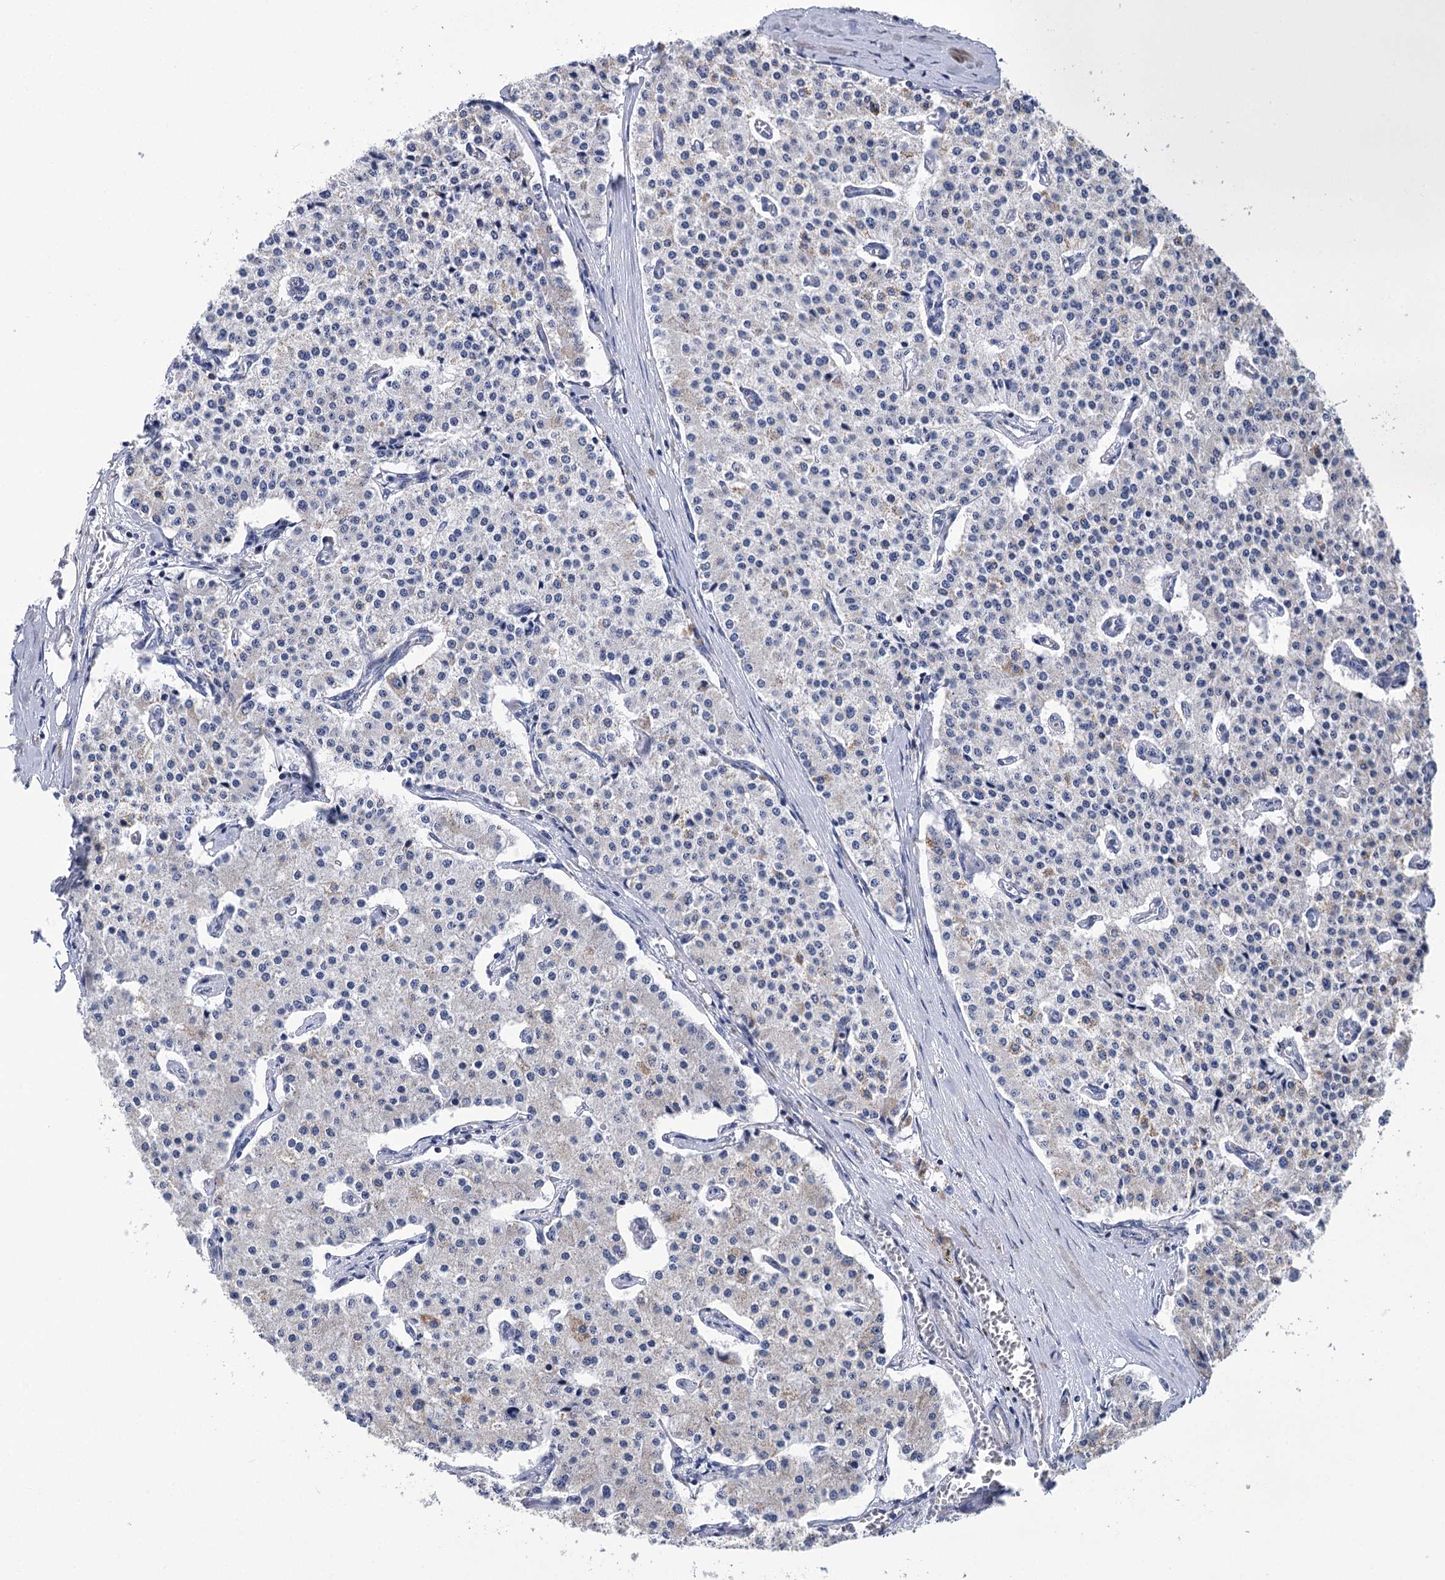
{"staining": {"intensity": "negative", "quantity": "none", "location": "none"}, "tissue": "carcinoid", "cell_type": "Tumor cells", "image_type": "cancer", "snomed": [{"axis": "morphology", "description": "Carcinoid, malignant, NOS"}, {"axis": "topography", "description": "Colon"}], "caption": "A high-resolution image shows immunohistochemistry (IHC) staining of carcinoid (malignant), which demonstrates no significant staining in tumor cells. (DAB IHC visualized using brightfield microscopy, high magnification).", "gene": "CCDC73", "patient": {"sex": "female", "age": 52}}